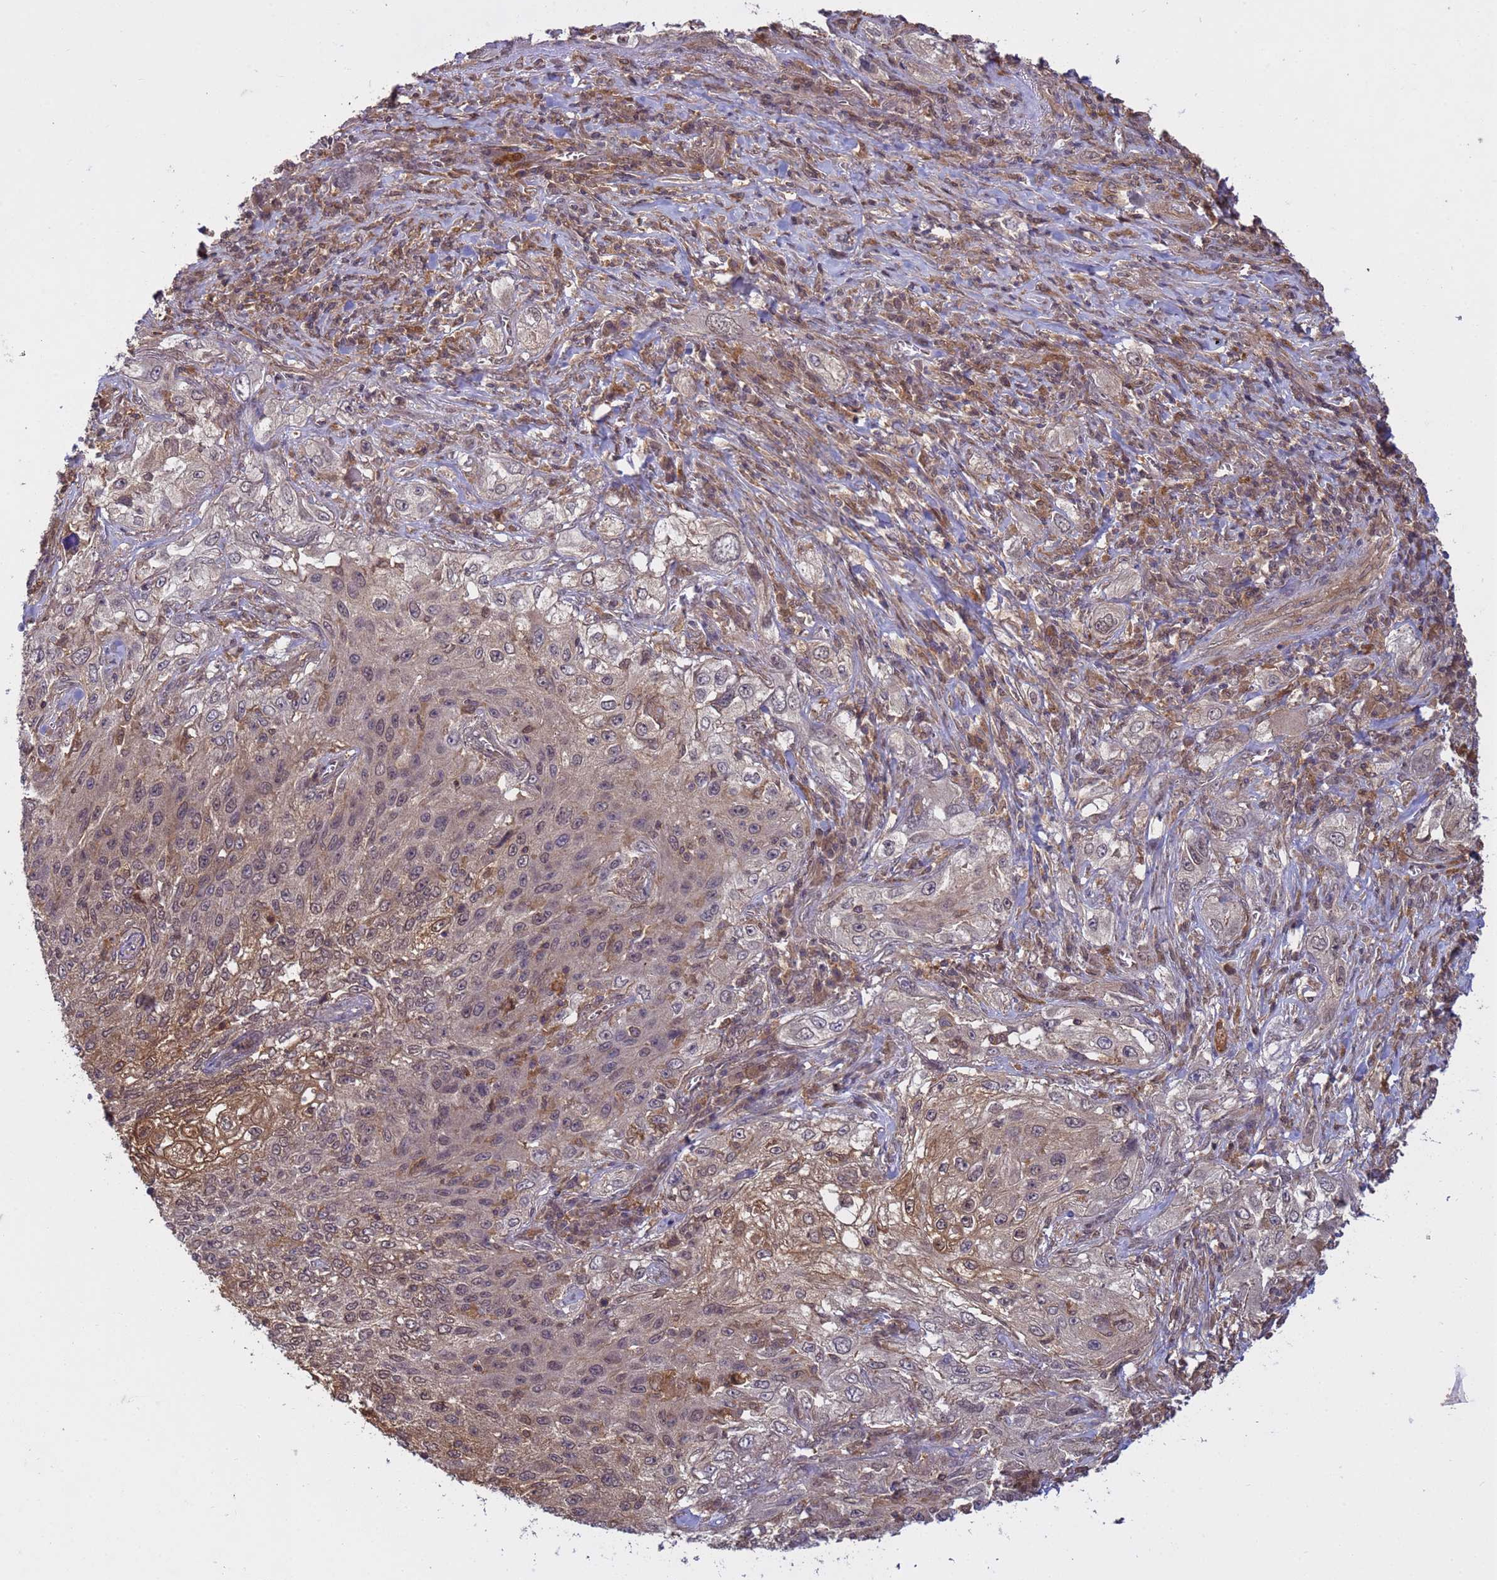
{"staining": {"intensity": "moderate", "quantity": "25%-75%", "location": "cytoplasmic/membranous,nuclear"}, "tissue": "lung cancer", "cell_type": "Tumor cells", "image_type": "cancer", "snomed": [{"axis": "morphology", "description": "Squamous cell carcinoma, NOS"}, {"axis": "topography", "description": "Lung"}], "caption": "Immunohistochemical staining of human lung cancer (squamous cell carcinoma) displays medium levels of moderate cytoplasmic/membranous and nuclear protein staining in approximately 25%-75% of tumor cells.", "gene": "NPEPPS", "patient": {"sex": "female", "age": 69}}